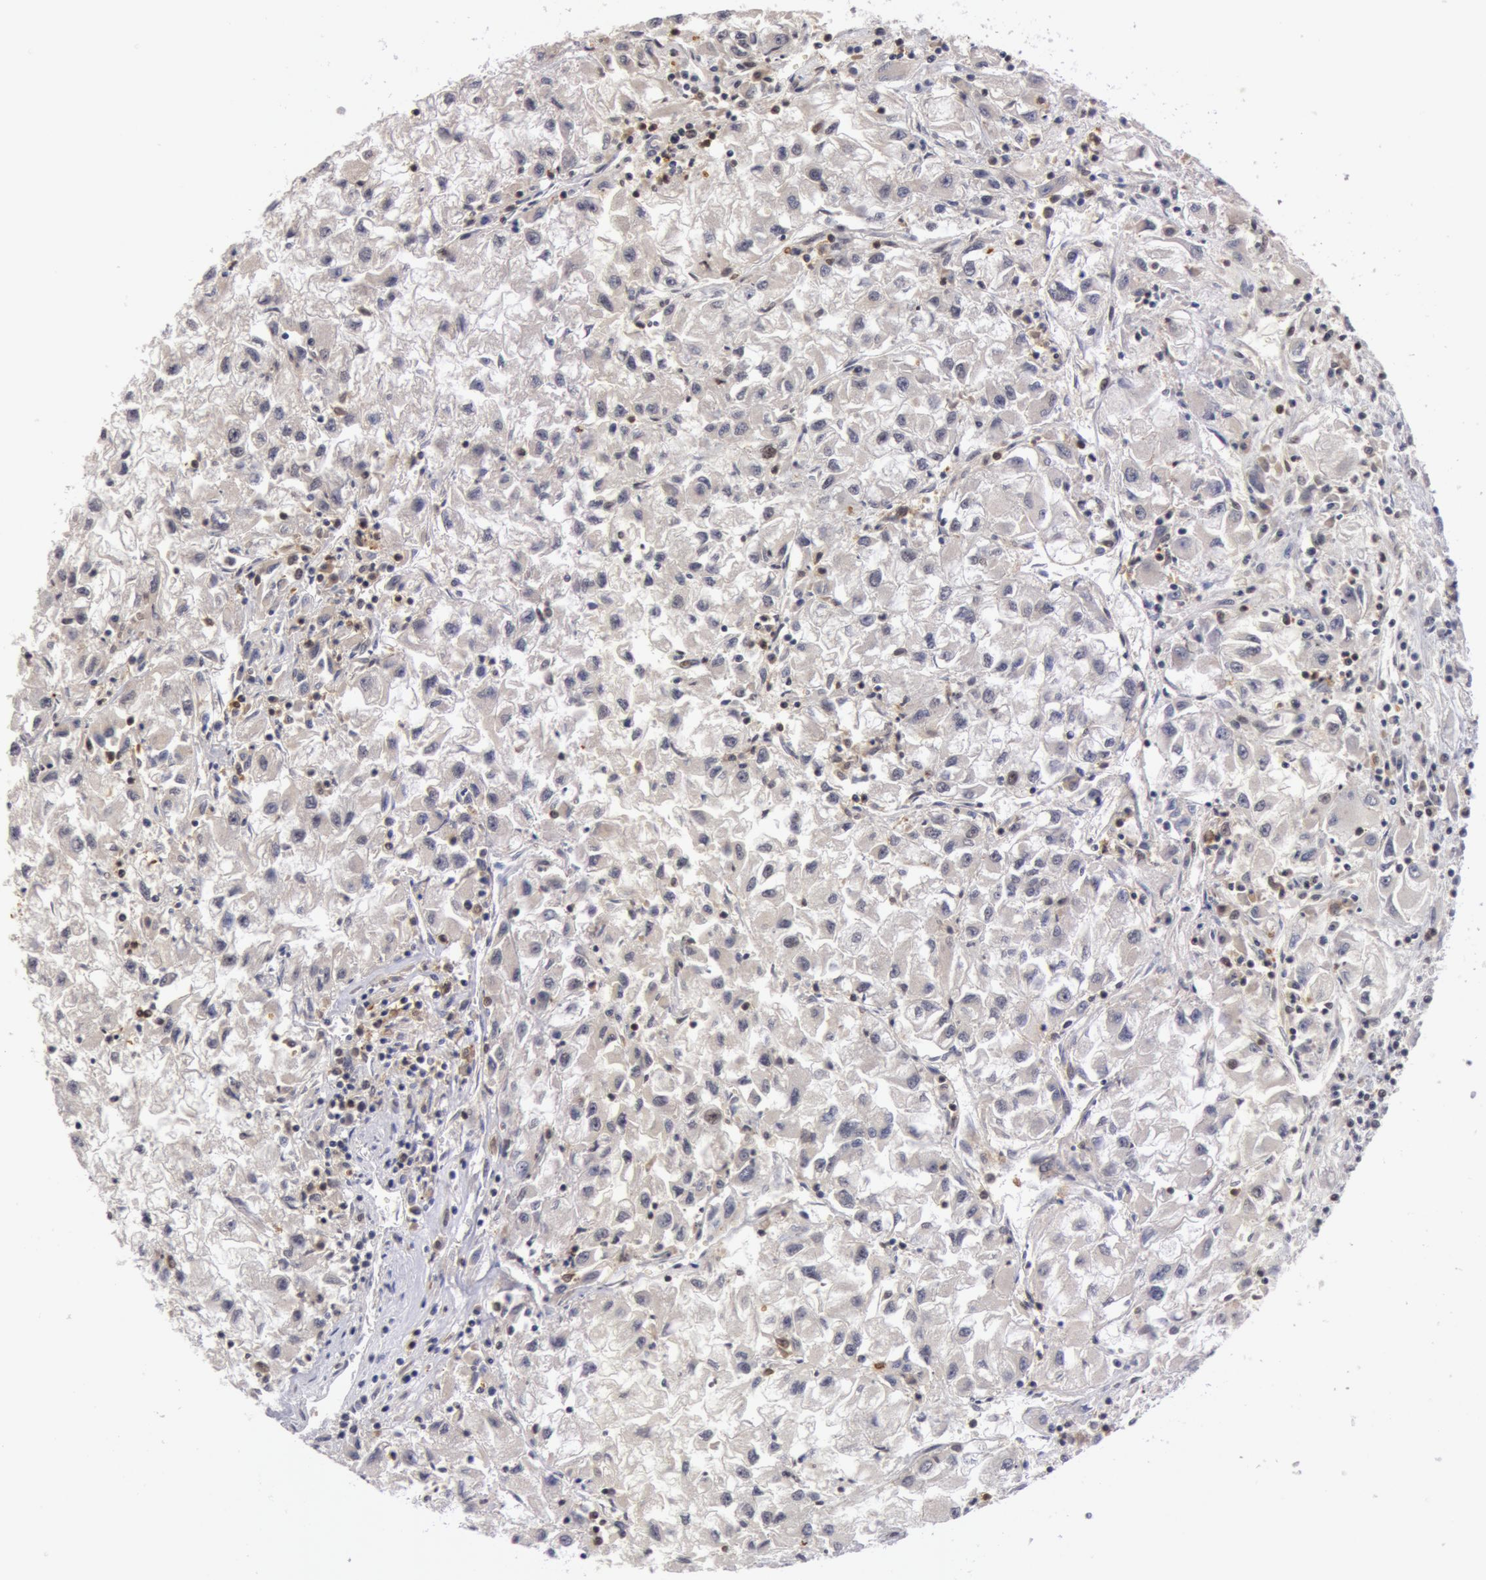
{"staining": {"intensity": "negative", "quantity": "none", "location": "none"}, "tissue": "renal cancer", "cell_type": "Tumor cells", "image_type": "cancer", "snomed": [{"axis": "morphology", "description": "Adenocarcinoma, NOS"}, {"axis": "topography", "description": "Kidney"}], "caption": "The histopathology image shows no staining of tumor cells in renal adenocarcinoma. Brightfield microscopy of immunohistochemistry (IHC) stained with DAB (brown) and hematoxylin (blue), captured at high magnification.", "gene": "ZNF350", "patient": {"sex": "male", "age": 59}}